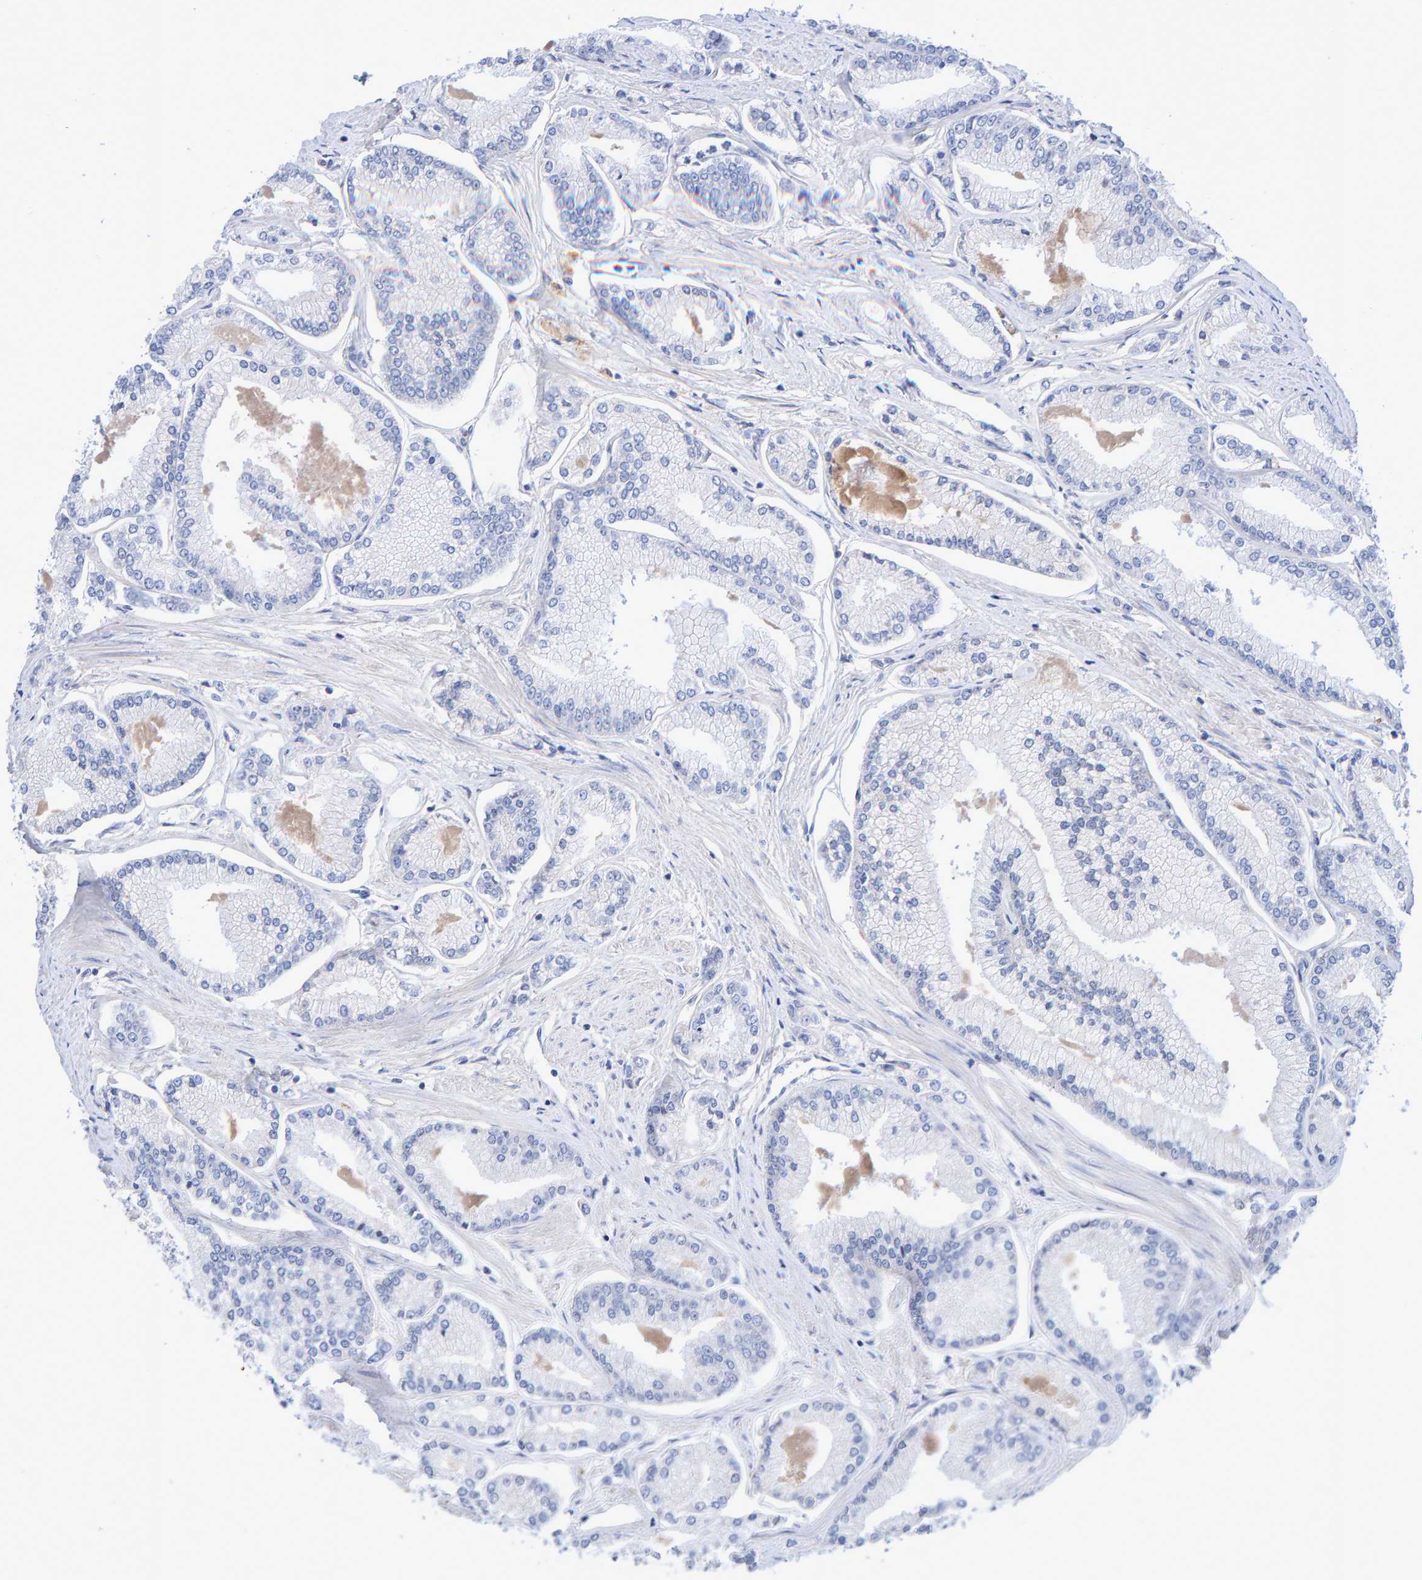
{"staining": {"intensity": "negative", "quantity": "none", "location": "none"}, "tissue": "prostate cancer", "cell_type": "Tumor cells", "image_type": "cancer", "snomed": [{"axis": "morphology", "description": "Adenocarcinoma, Low grade"}, {"axis": "topography", "description": "Prostate"}], "caption": "Image shows no significant protein staining in tumor cells of prostate cancer (low-grade adenocarcinoma). The staining is performed using DAB (3,3'-diaminobenzidine) brown chromogen with nuclei counter-stained in using hematoxylin.", "gene": "EFR3A", "patient": {"sex": "male", "age": 52}}